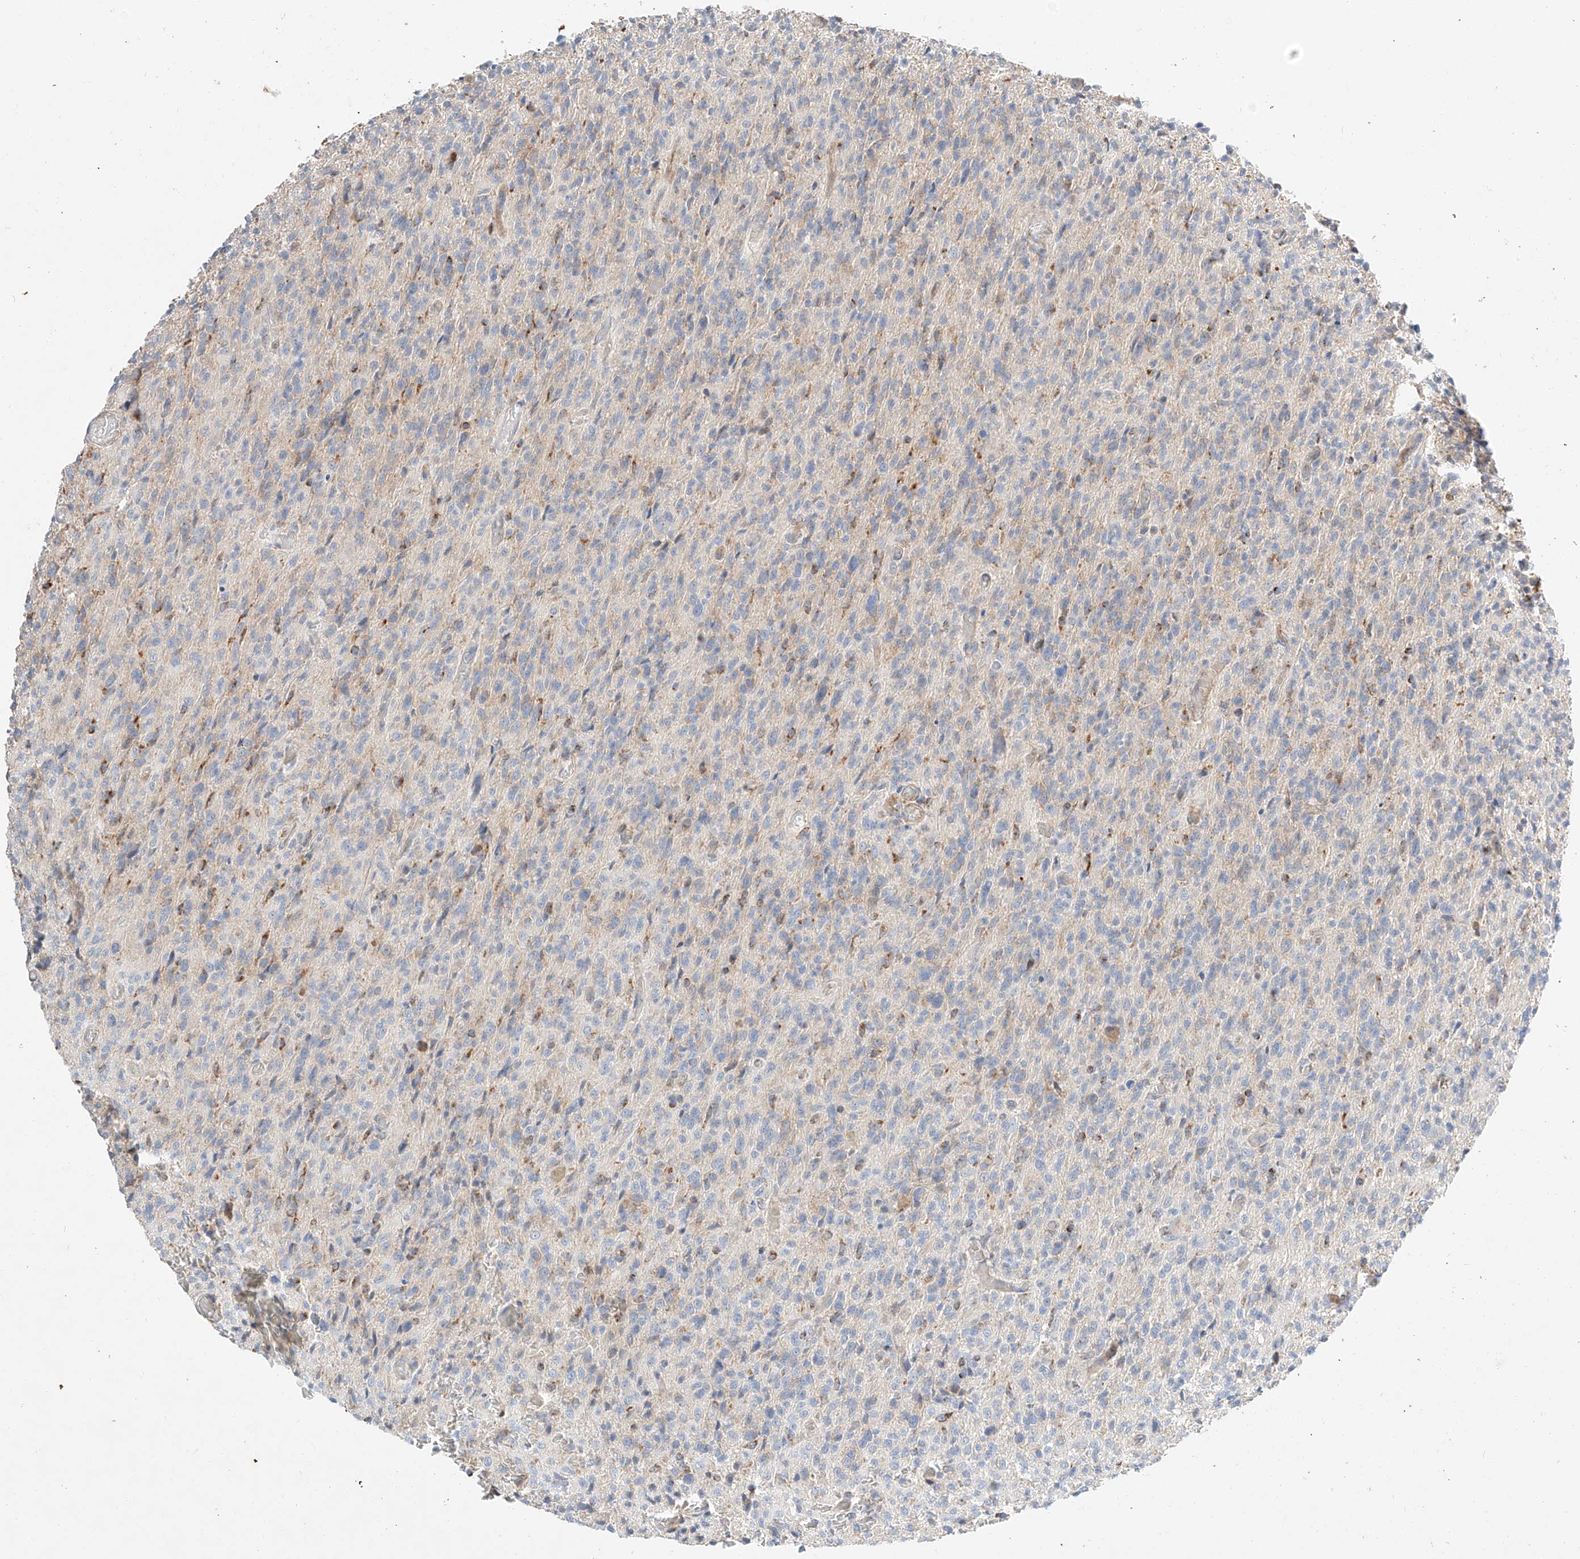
{"staining": {"intensity": "negative", "quantity": "none", "location": "none"}, "tissue": "glioma", "cell_type": "Tumor cells", "image_type": "cancer", "snomed": [{"axis": "morphology", "description": "Glioma, malignant, High grade"}, {"axis": "topography", "description": "Brain"}], "caption": "The photomicrograph shows no staining of tumor cells in glioma. (Brightfield microscopy of DAB IHC at high magnification).", "gene": "RUSC1", "patient": {"sex": "female", "age": 57}}